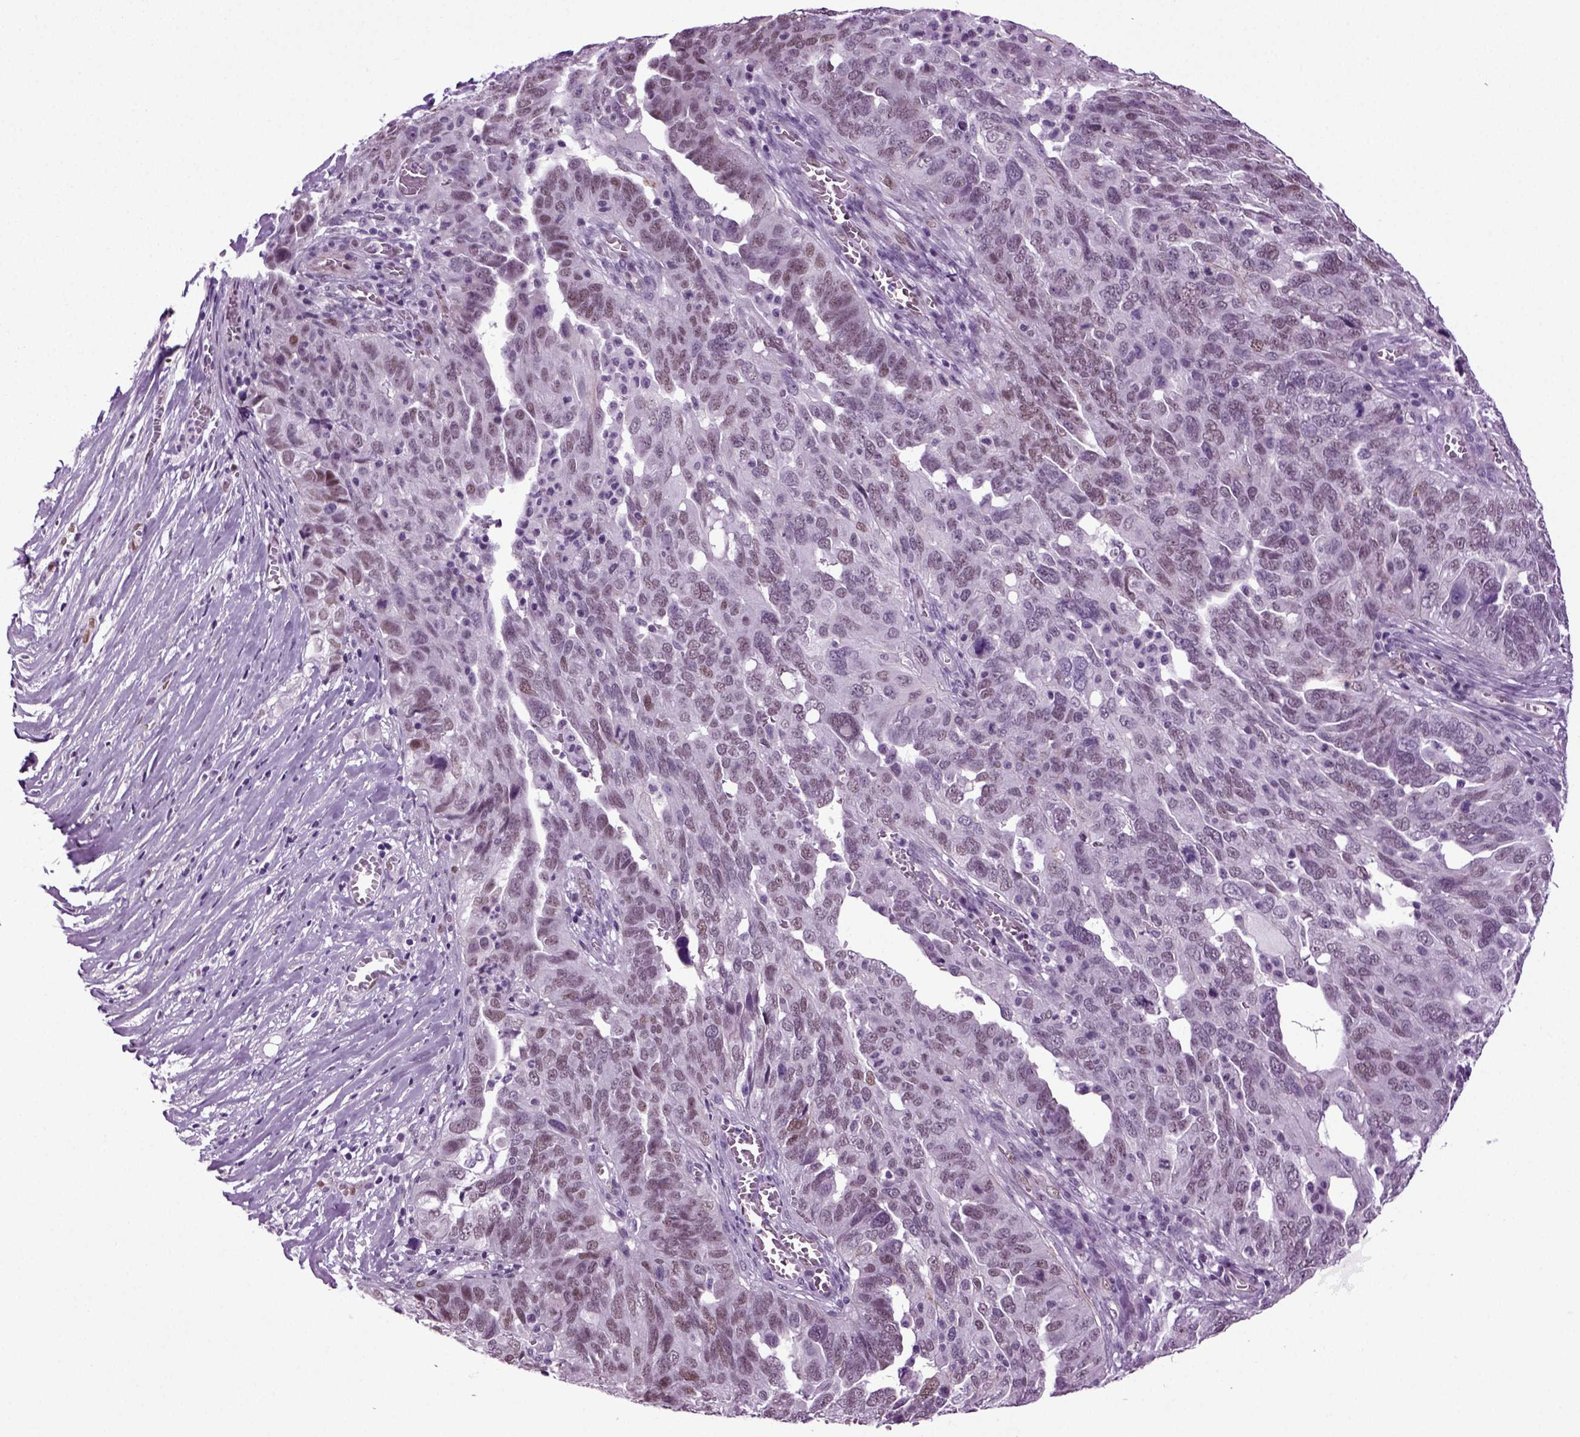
{"staining": {"intensity": "weak", "quantity": "<25%", "location": "nuclear"}, "tissue": "ovarian cancer", "cell_type": "Tumor cells", "image_type": "cancer", "snomed": [{"axis": "morphology", "description": "Carcinoma, endometroid"}, {"axis": "topography", "description": "Soft tissue"}, {"axis": "topography", "description": "Ovary"}], "caption": "A high-resolution photomicrograph shows IHC staining of endometroid carcinoma (ovarian), which exhibits no significant staining in tumor cells. (DAB immunohistochemistry visualized using brightfield microscopy, high magnification).", "gene": "RFX3", "patient": {"sex": "female", "age": 52}}